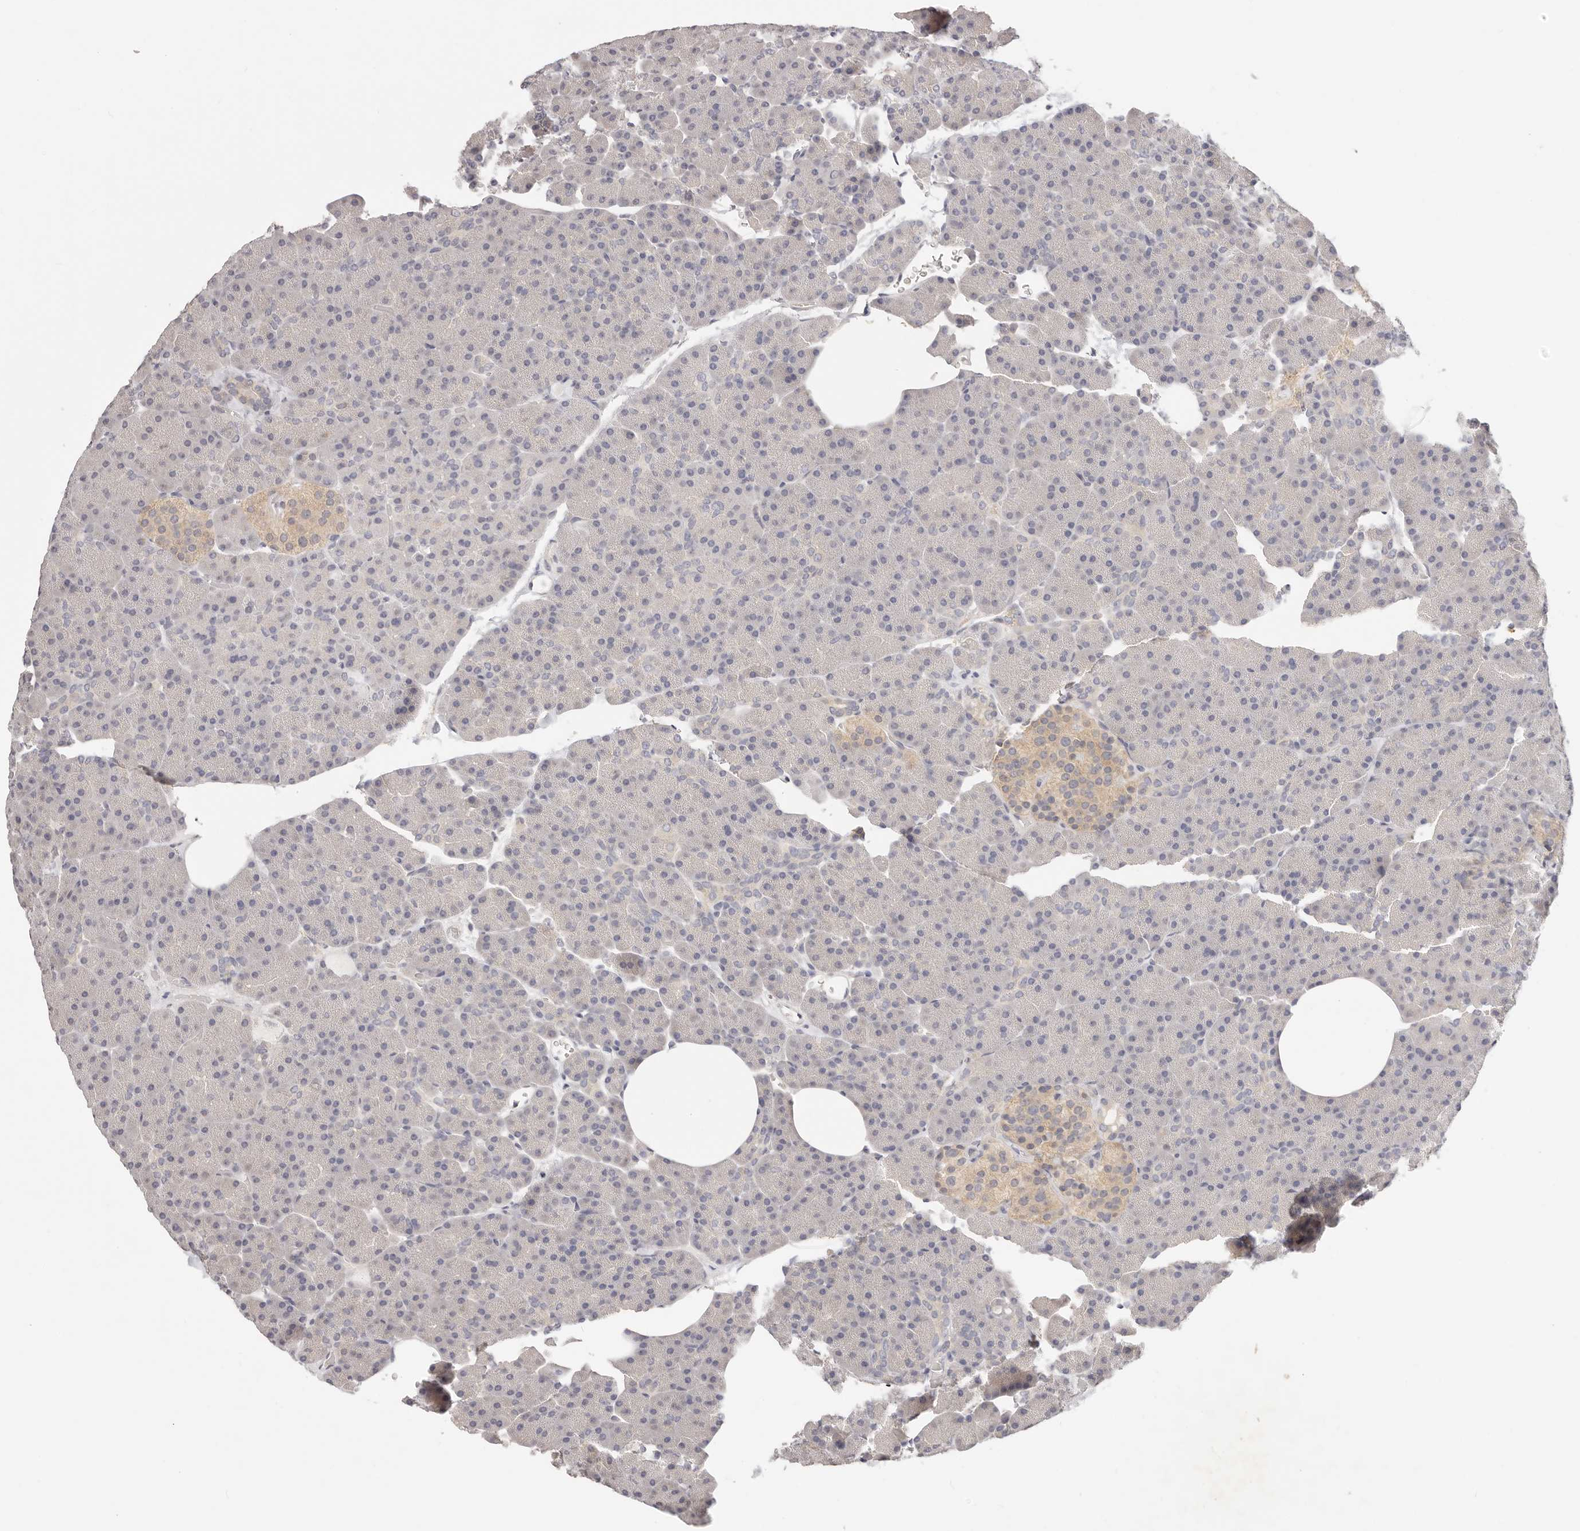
{"staining": {"intensity": "negative", "quantity": "none", "location": "none"}, "tissue": "pancreas", "cell_type": "Exocrine glandular cells", "image_type": "normal", "snomed": [{"axis": "morphology", "description": "Normal tissue, NOS"}, {"axis": "morphology", "description": "Carcinoid, malignant, NOS"}, {"axis": "topography", "description": "Pancreas"}], "caption": "High power microscopy micrograph of an IHC micrograph of benign pancreas, revealing no significant expression in exocrine glandular cells.", "gene": "GGPS1", "patient": {"sex": "female", "age": 35}}